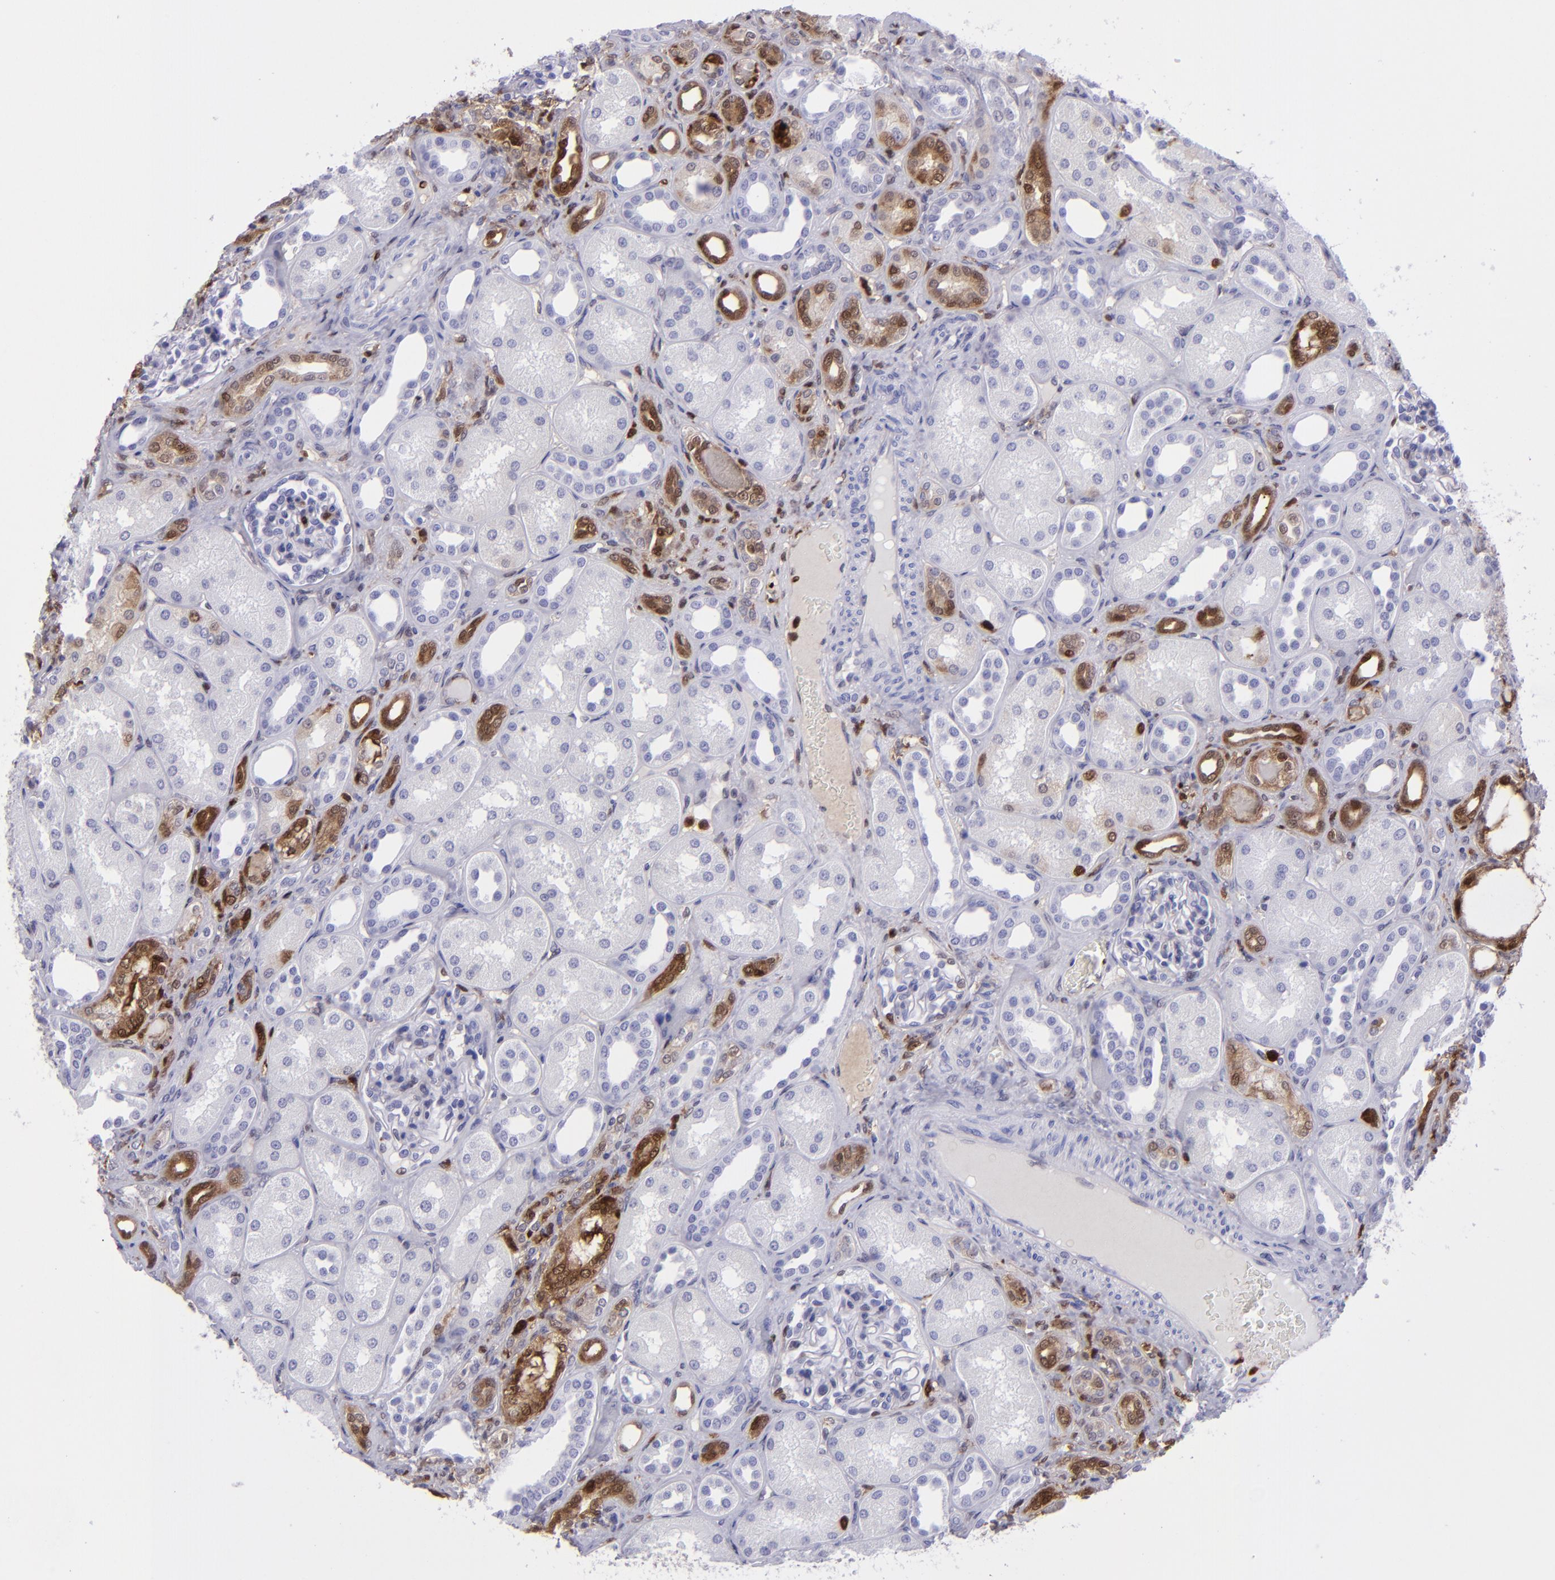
{"staining": {"intensity": "negative", "quantity": "none", "location": "none"}, "tissue": "kidney", "cell_type": "Cells in glomeruli", "image_type": "normal", "snomed": [{"axis": "morphology", "description": "Normal tissue, NOS"}, {"axis": "topography", "description": "Kidney"}], "caption": "A micrograph of human kidney is negative for staining in cells in glomeruli. (Brightfield microscopy of DAB immunohistochemistry at high magnification).", "gene": "TYMP", "patient": {"sex": "male", "age": 7}}